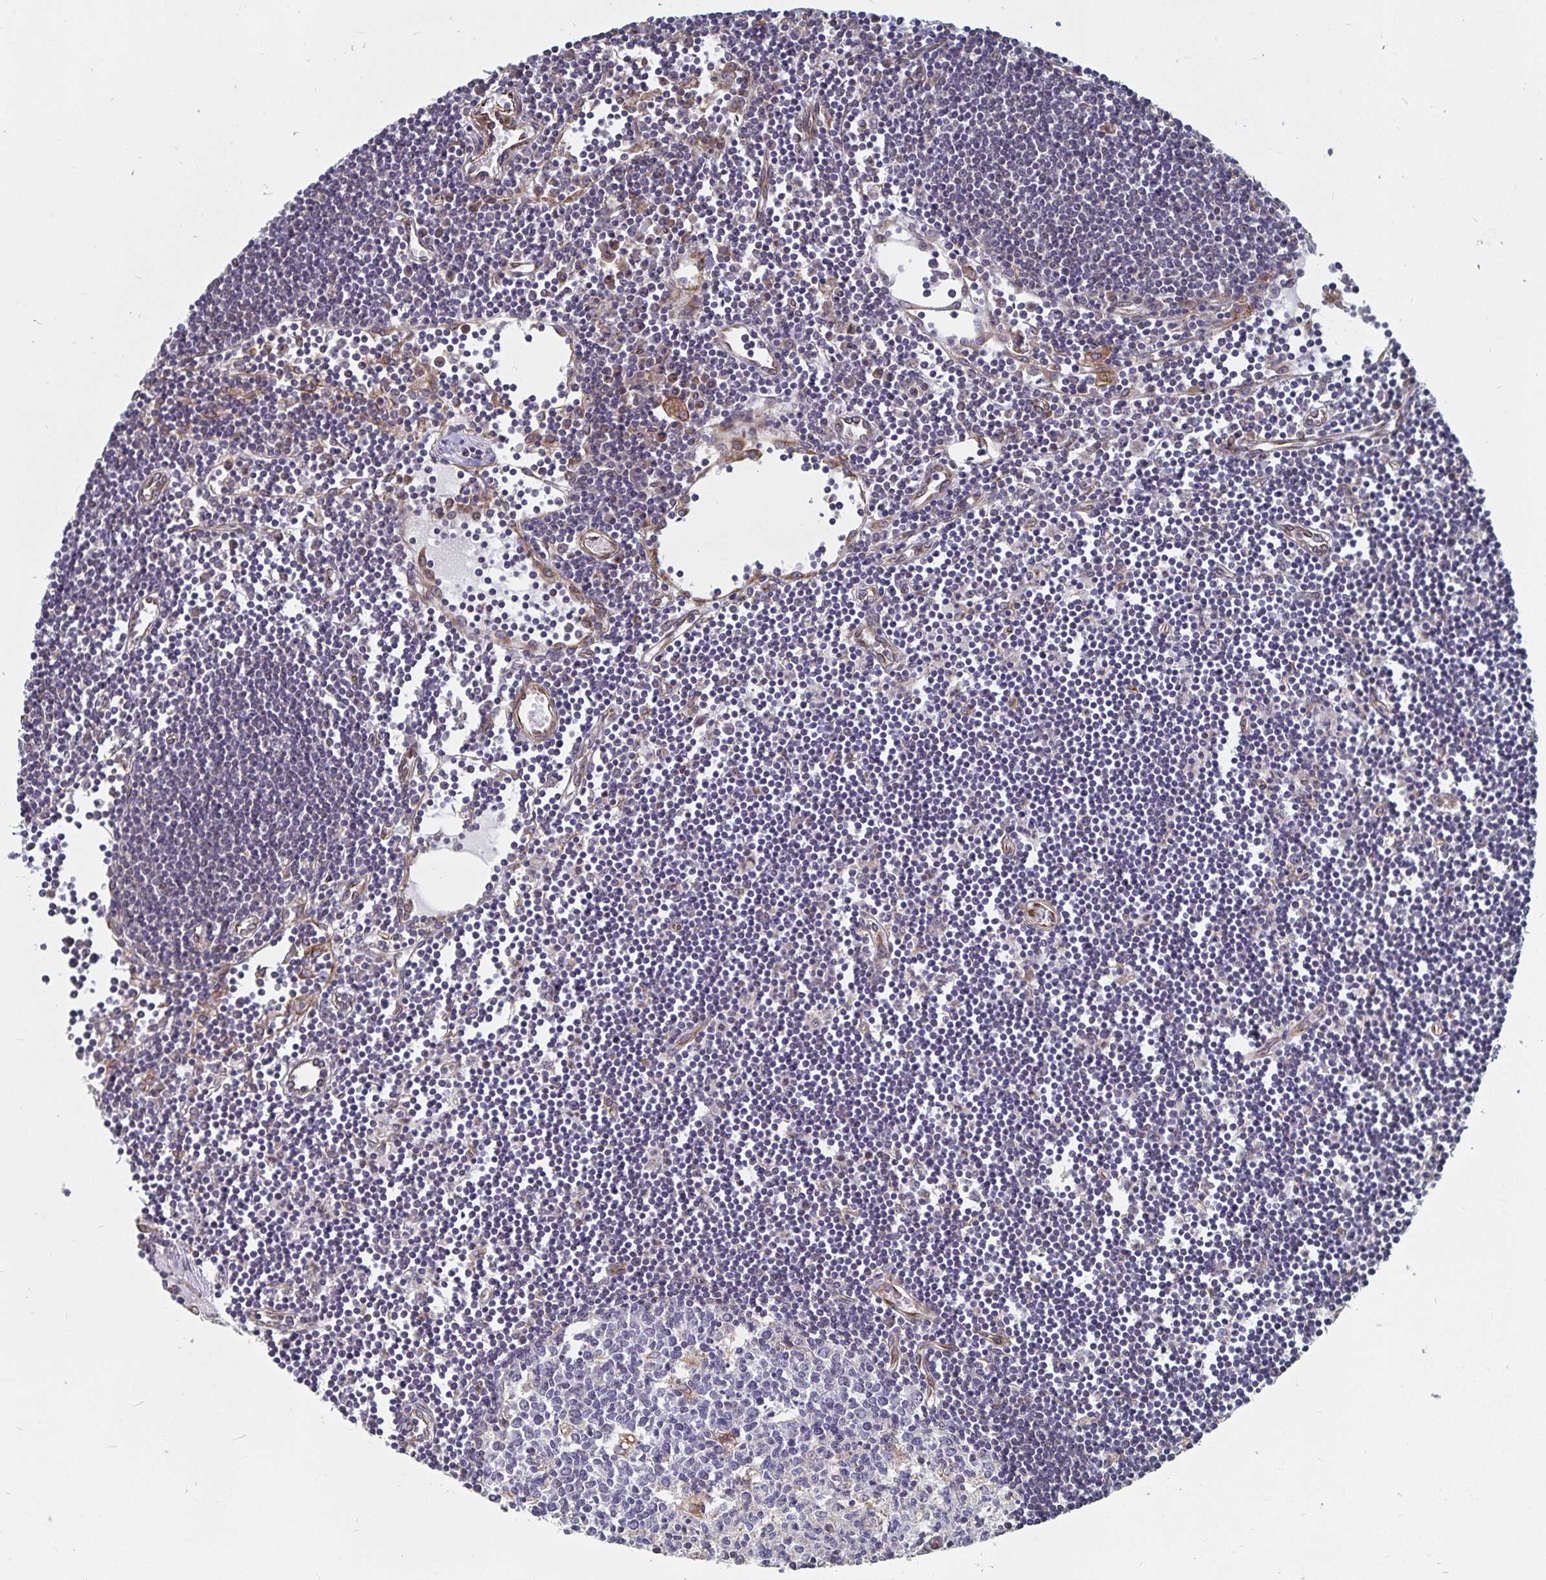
{"staining": {"intensity": "negative", "quantity": "none", "location": "none"}, "tissue": "lymph node", "cell_type": "Germinal center cells", "image_type": "normal", "snomed": [{"axis": "morphology", "description": "Normal tissue, NOS"}, {"axis": "topography", "description": "Lymph node"}], "caption": "Micrograph shows no significant protein expression in germinal center cells of normal lymph node.", "gene": "BCAP29", "patient": {"sex": "female", "age": 65}}